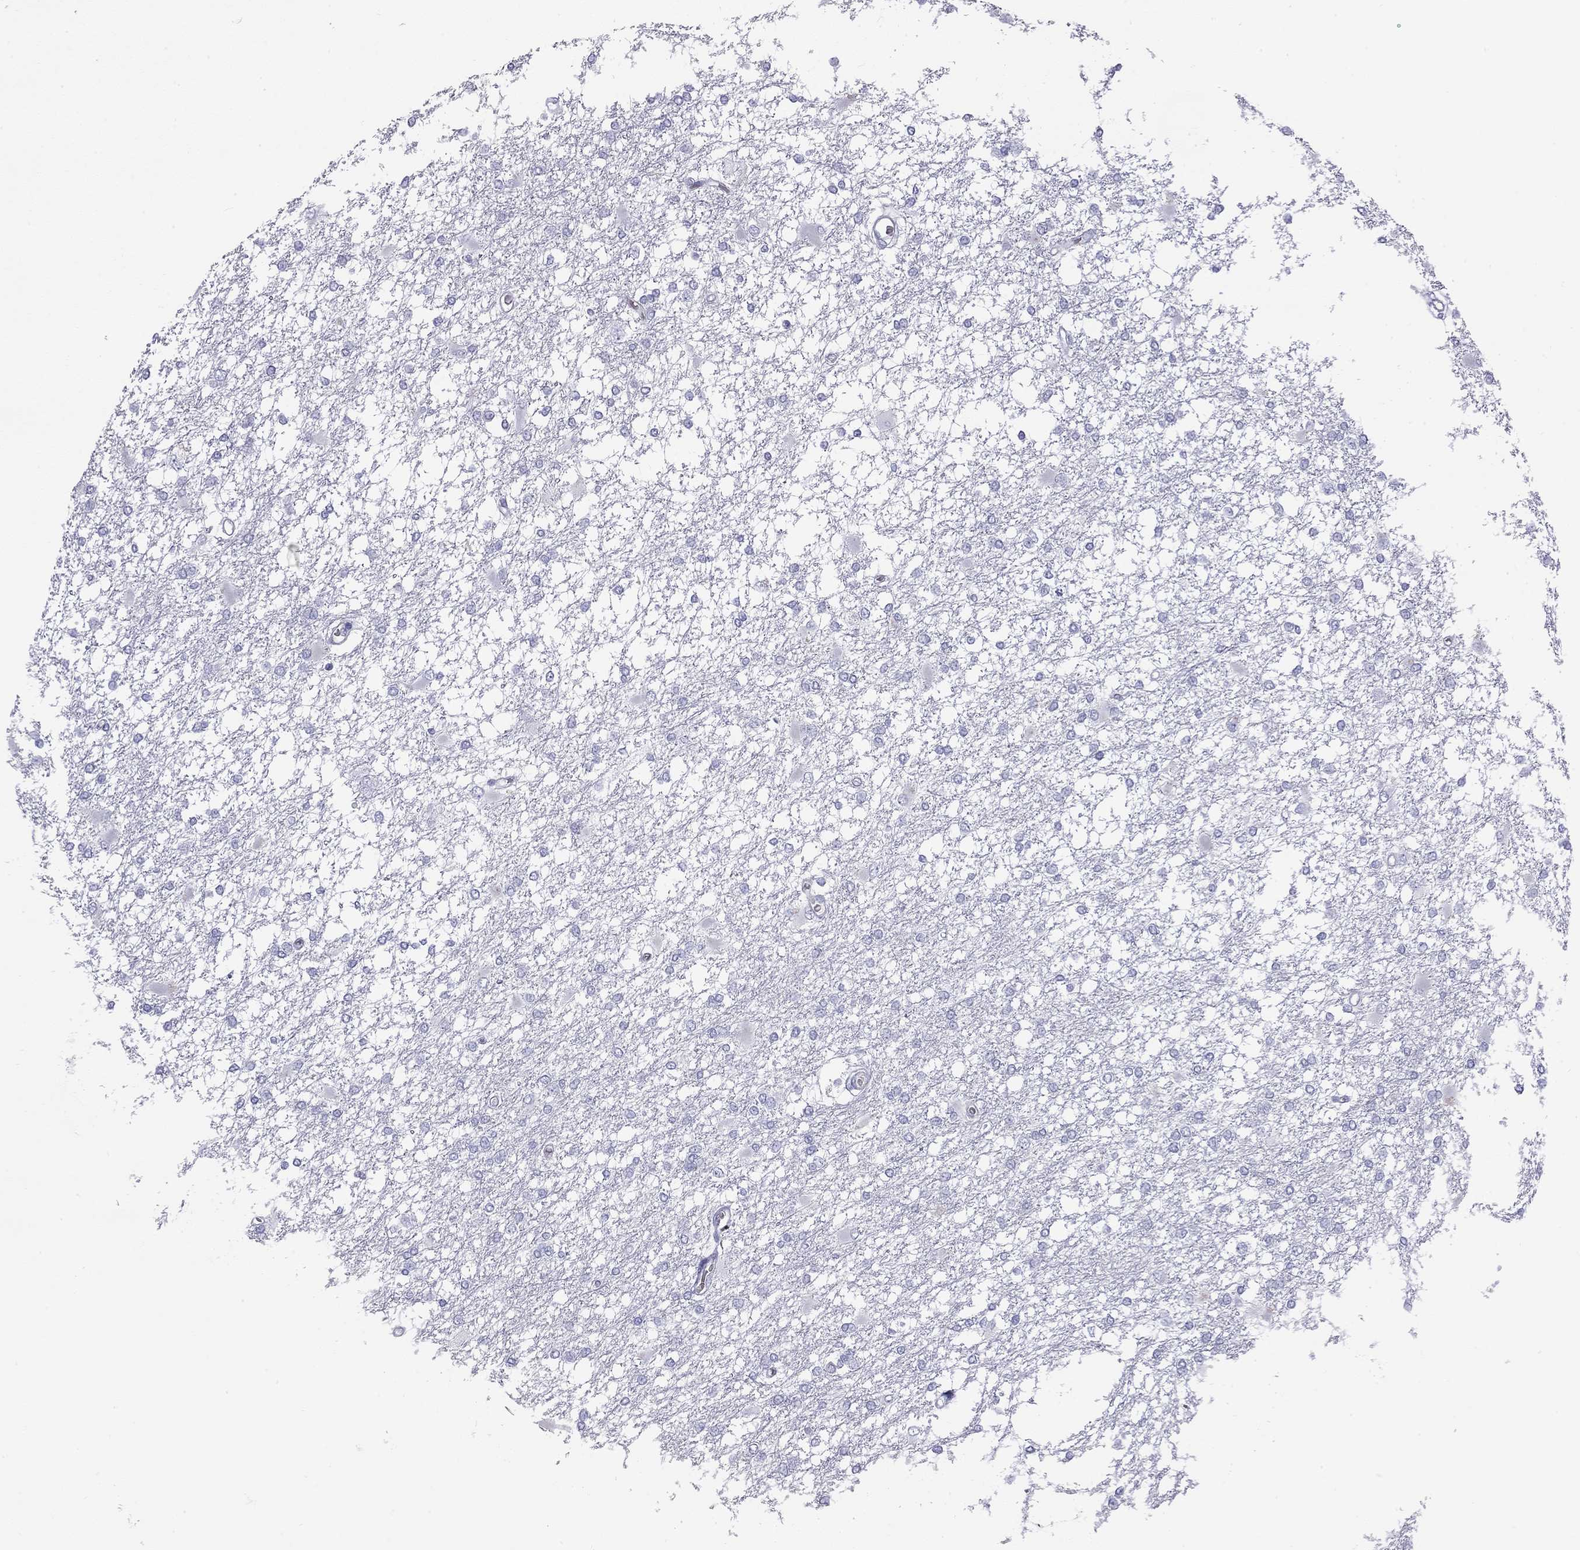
{"staining": {"intensity": "negative", "quantity": "none", "location": "none"}, "tissue": "glioma", "cell_type": "Tumor cells", "image_type": "cancer", "snomed": [{"axis": "morphology", "description": "Glioma, malignant, High grade"}, {"axis": "topography", "description": "Cerebral cortex"}], "caption": "This is a image of immunohistochemistry staining of high-grade glioma (malignant), which shows no expression in tumor cells.", "gene": "TDRD6", "patient": {"sex": "male", "age": 79}}